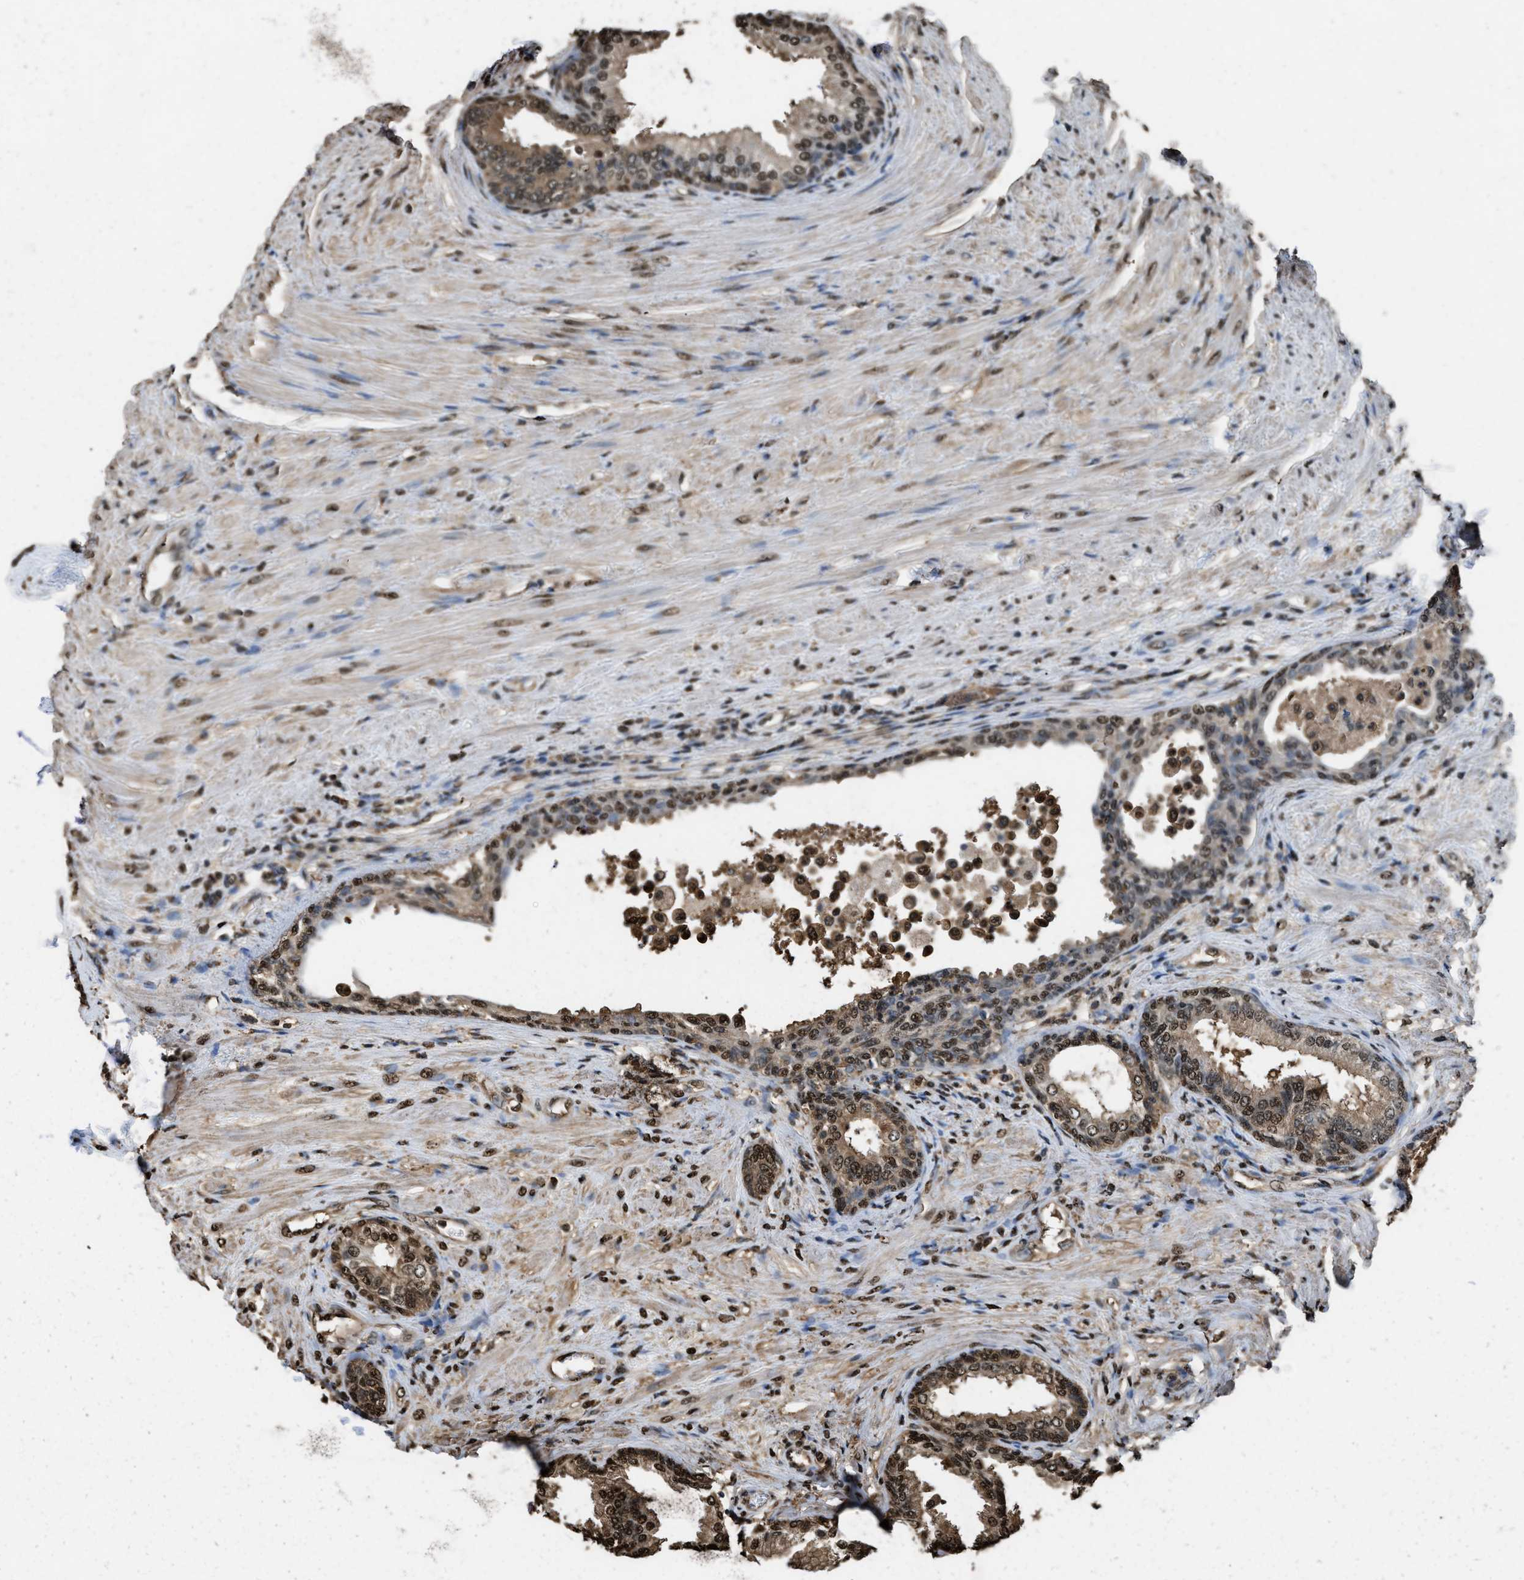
{"staining": {"intensity": "moderate", "quantity": ">75%", "location": "cytoplasmic/membranous,nuclear"}, "tissue": "prostate", "cell_type": "Glandular cells", "image_type": "normal", "snomed": [{"axis": "morphology", "description": "Normal tissue, NOS"}, {"axis": "topography", "description": "Prostate"}], "caption": "Protein expression analysis of normal prostate demonstrates moderate cytoplasmic/membranous,nuclear expression in approximately >75% of glandular cells. The protein is stained brown, and the nuclei are stained in blue (DAB (3,3'-diaminobenzidine) IHC with brightfield microscopy, high magnification).", "gene": "GAPDH", "patient": {"sex": "male", "age": 76}}